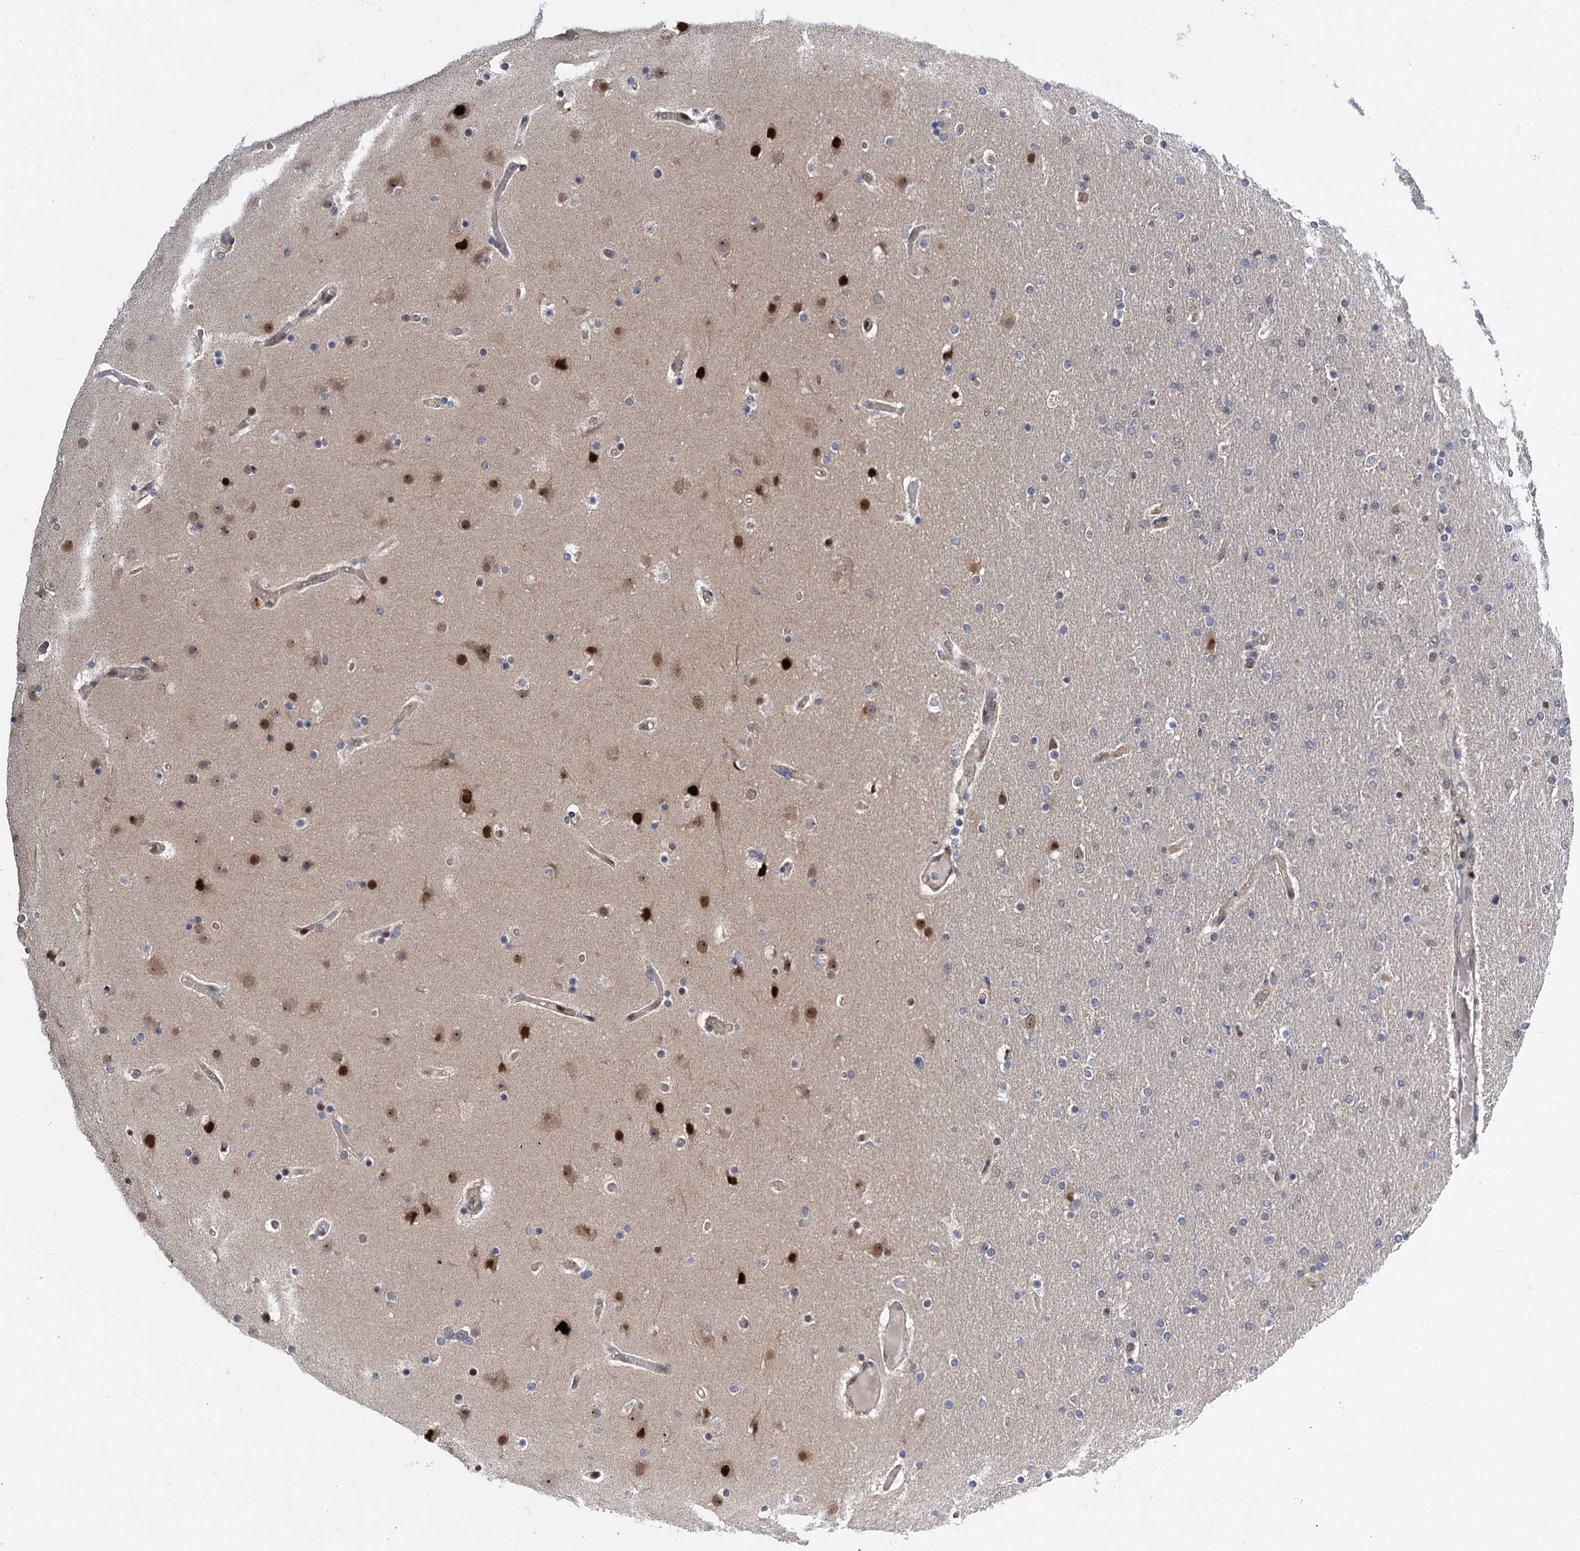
{"staining": {"intensity": "negative", "quantity": "none", "location": "none"}, "tissue": "glioma", "cell_type": "Tumor cells", "image_type": "cancer", "snomed": [{"axis": "morphology", "description": "Glioma, malignant, High grade"}, {"axis": "topography", "description": "Cerebral cortex"}], "caption": "IHC image of neoplastic tissue: glioma stained with DAB (3,3'-diaminobenzidine) demonstrates no significant protein staining in tumor cells. The staining was performed using DAB to visualize the protein expression in brown, while the nuclei were stained in blue with hematoxylin (Magnification: 20x).", "gene": "GPBP1", "patient": {"sex": "female", "age": 36}}